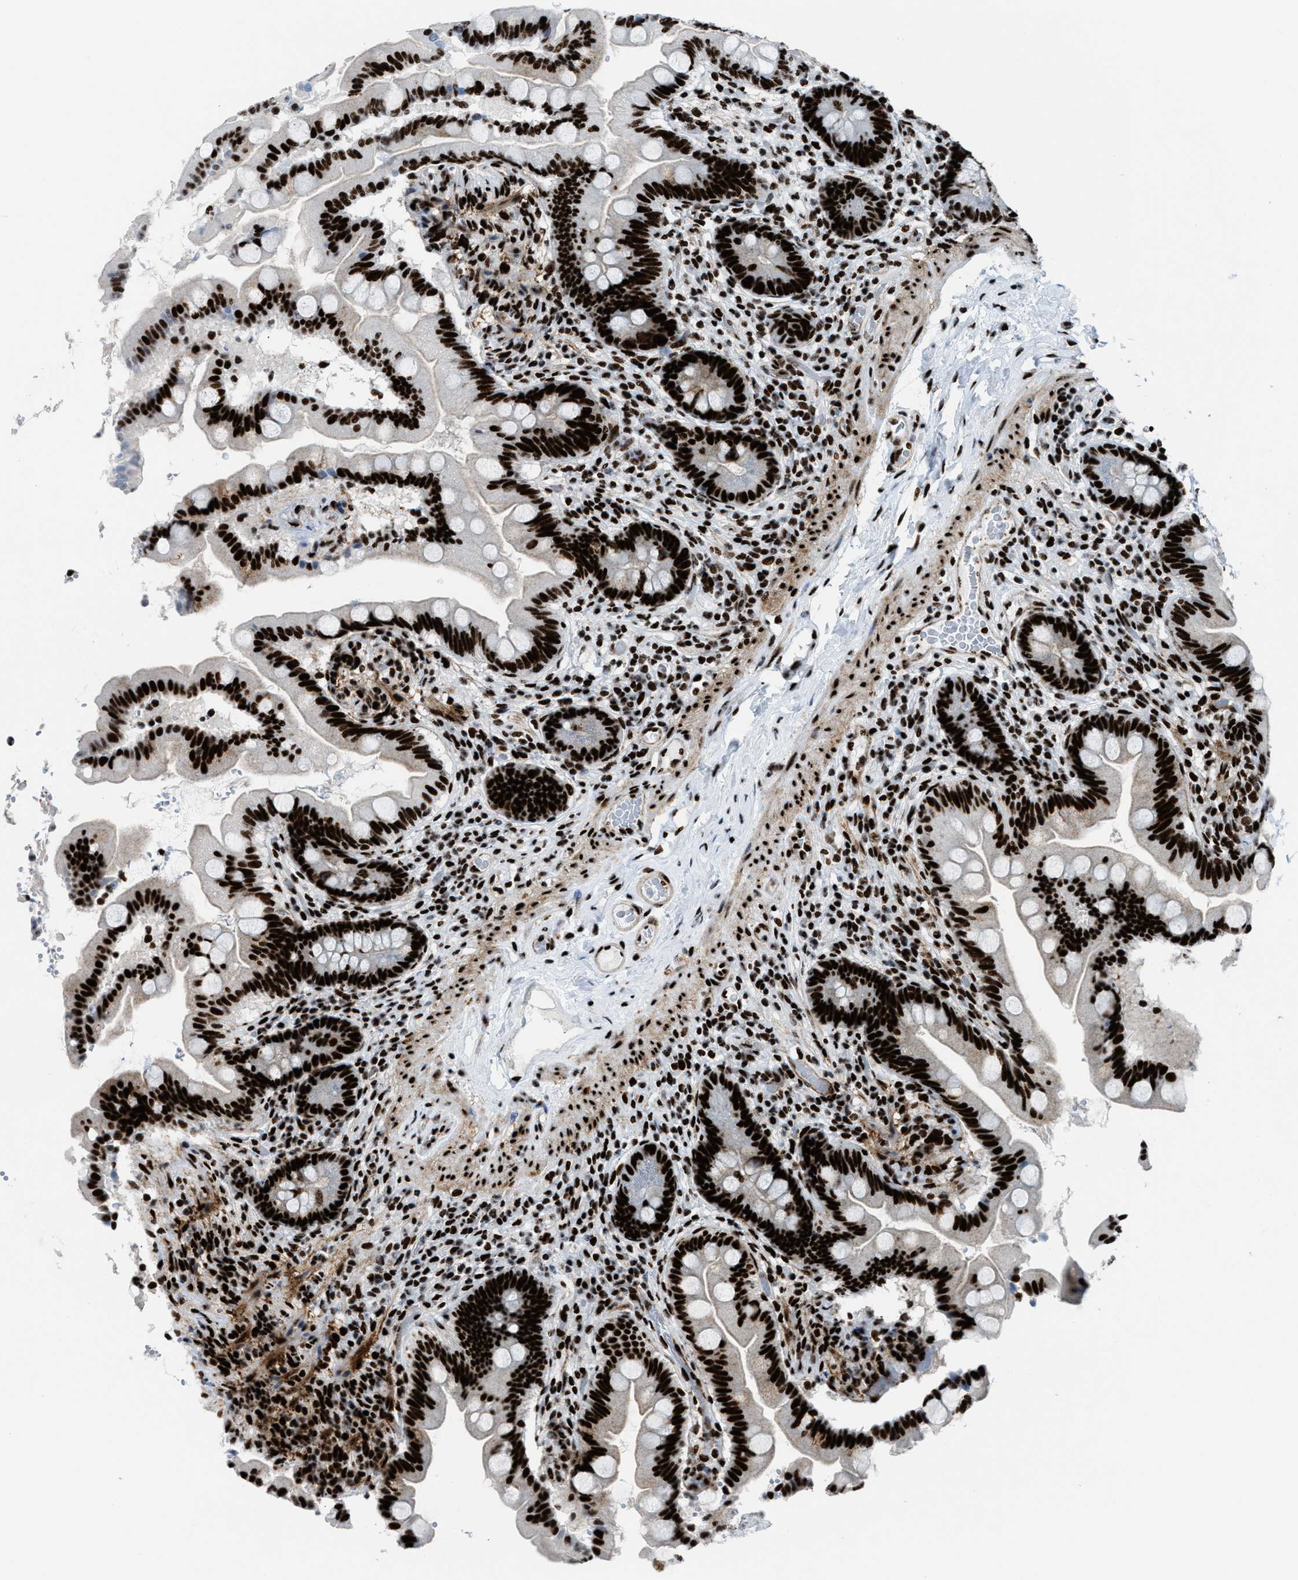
{"staining": {"intensity": "strong", "quantity": ">75%", "location": "nuclear"}, "tissue": "small intestine", "cell_type": "Glandular cells", "image_type": "normal", "snomed": [{"axis": "morphology", "description": "Normal tissue, NOS"}, {"axis": "topography", "description": "Small intestine"}], "caption": "The photomicrograph shows staining of unremarkable small intestine, revealing strong nuclear protein expression (brown color) within glandular cells. The staining was performed using DAB (3,3'-diaminobenzidine), with brown indicating positive protein expression. Nuclei are stained blue with hematoxylin.", "gene": "NONO", "patient": {"sex": "female", "age": 56}}